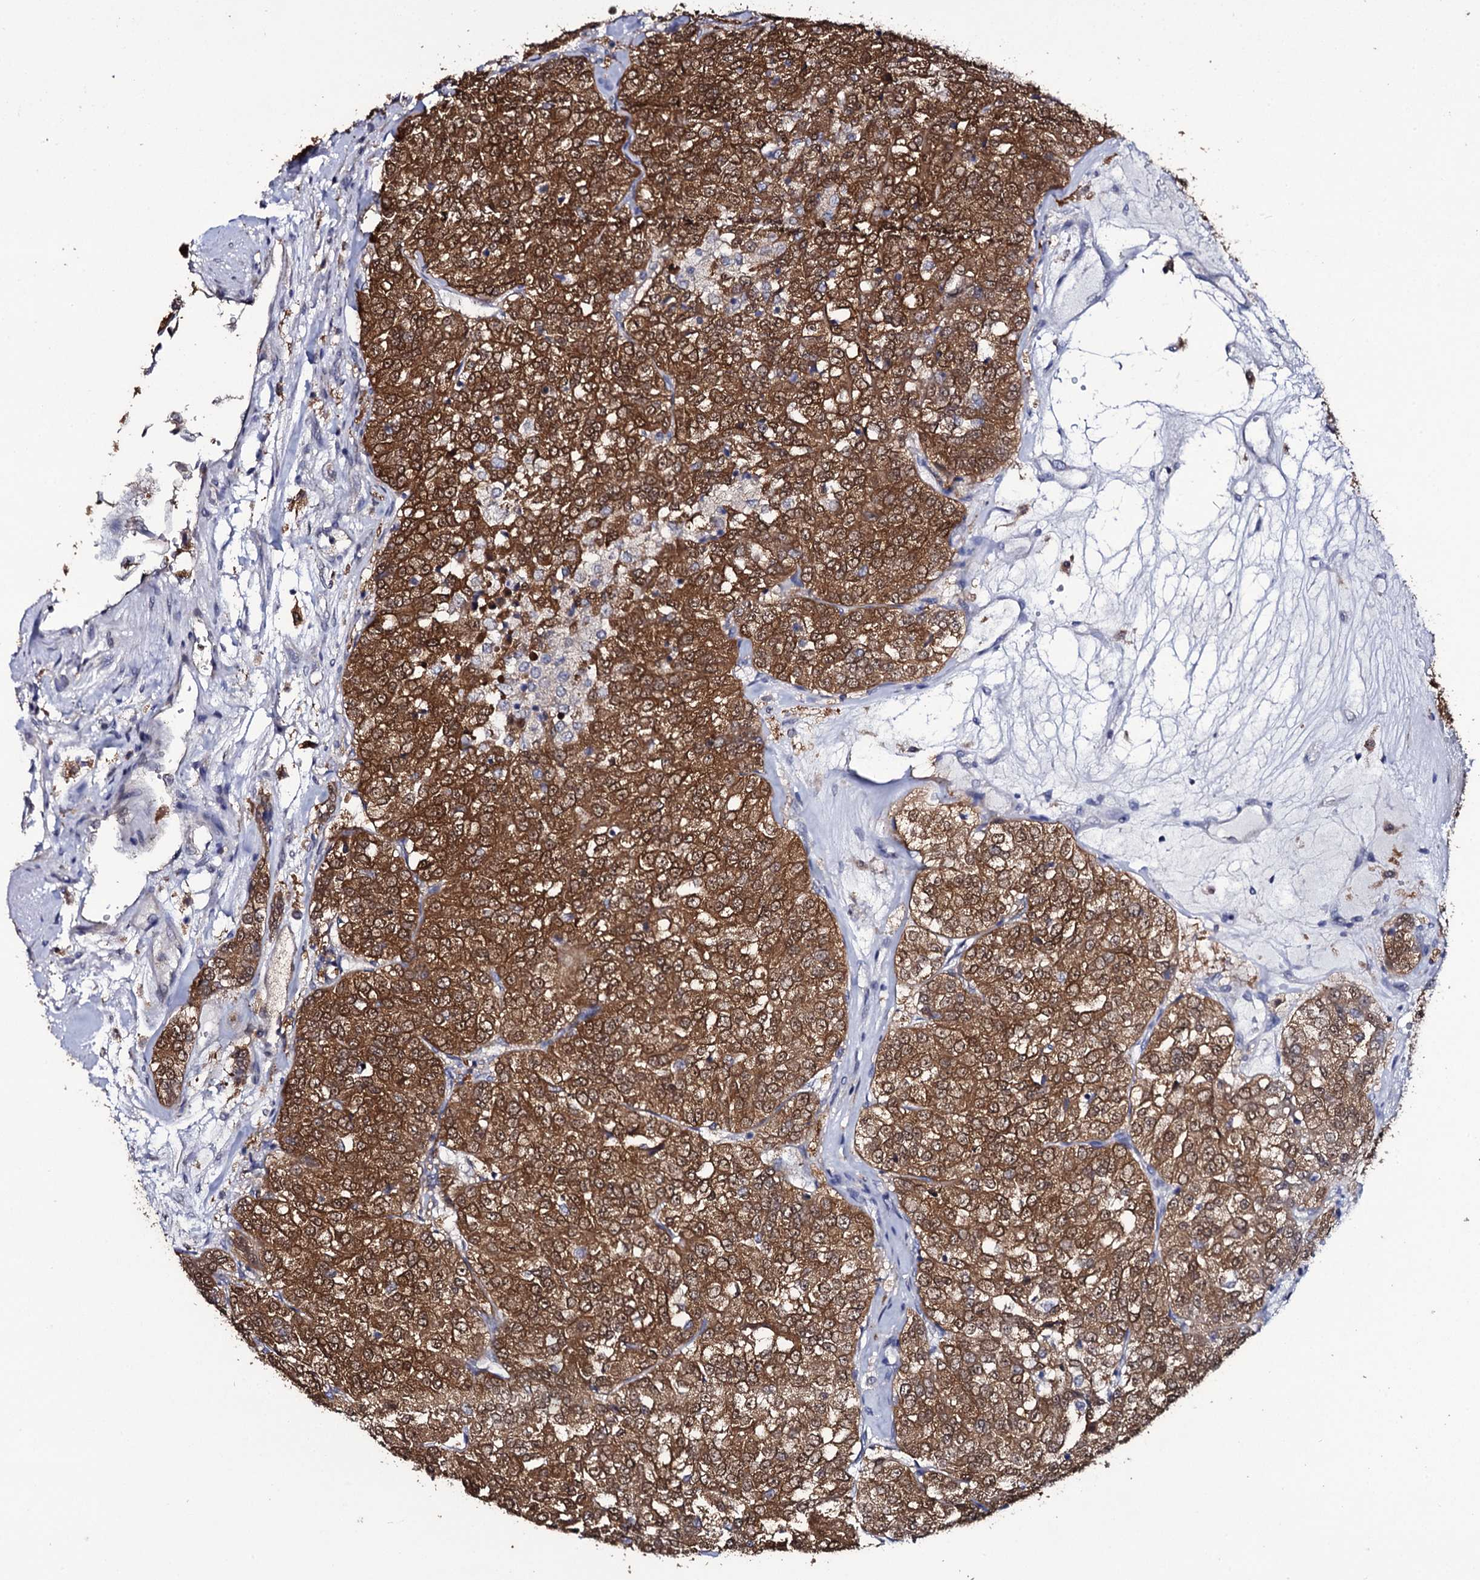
{"staining": {"intensity": "moderate", "quantity": ">75%", "location": "cytoplasmic/membranous,nuclear"}, "tissue": "renal cancer", "cell_type": "Tumor cells", "image_type": "cancer", "snomed": [{"axis": "morphology", "description": "Adenocarcinoma, NOS"}, {"axis": "topography", "description": "Kidney"}], "caption": "The histopathology image displays a brown stain indicating the presence of a protein in the cytoplasmic/membranous and nuclear of tumor cells in renal cancer.", "gene": "CRYL1", "patient": {"sex": "female", "age": 63}}